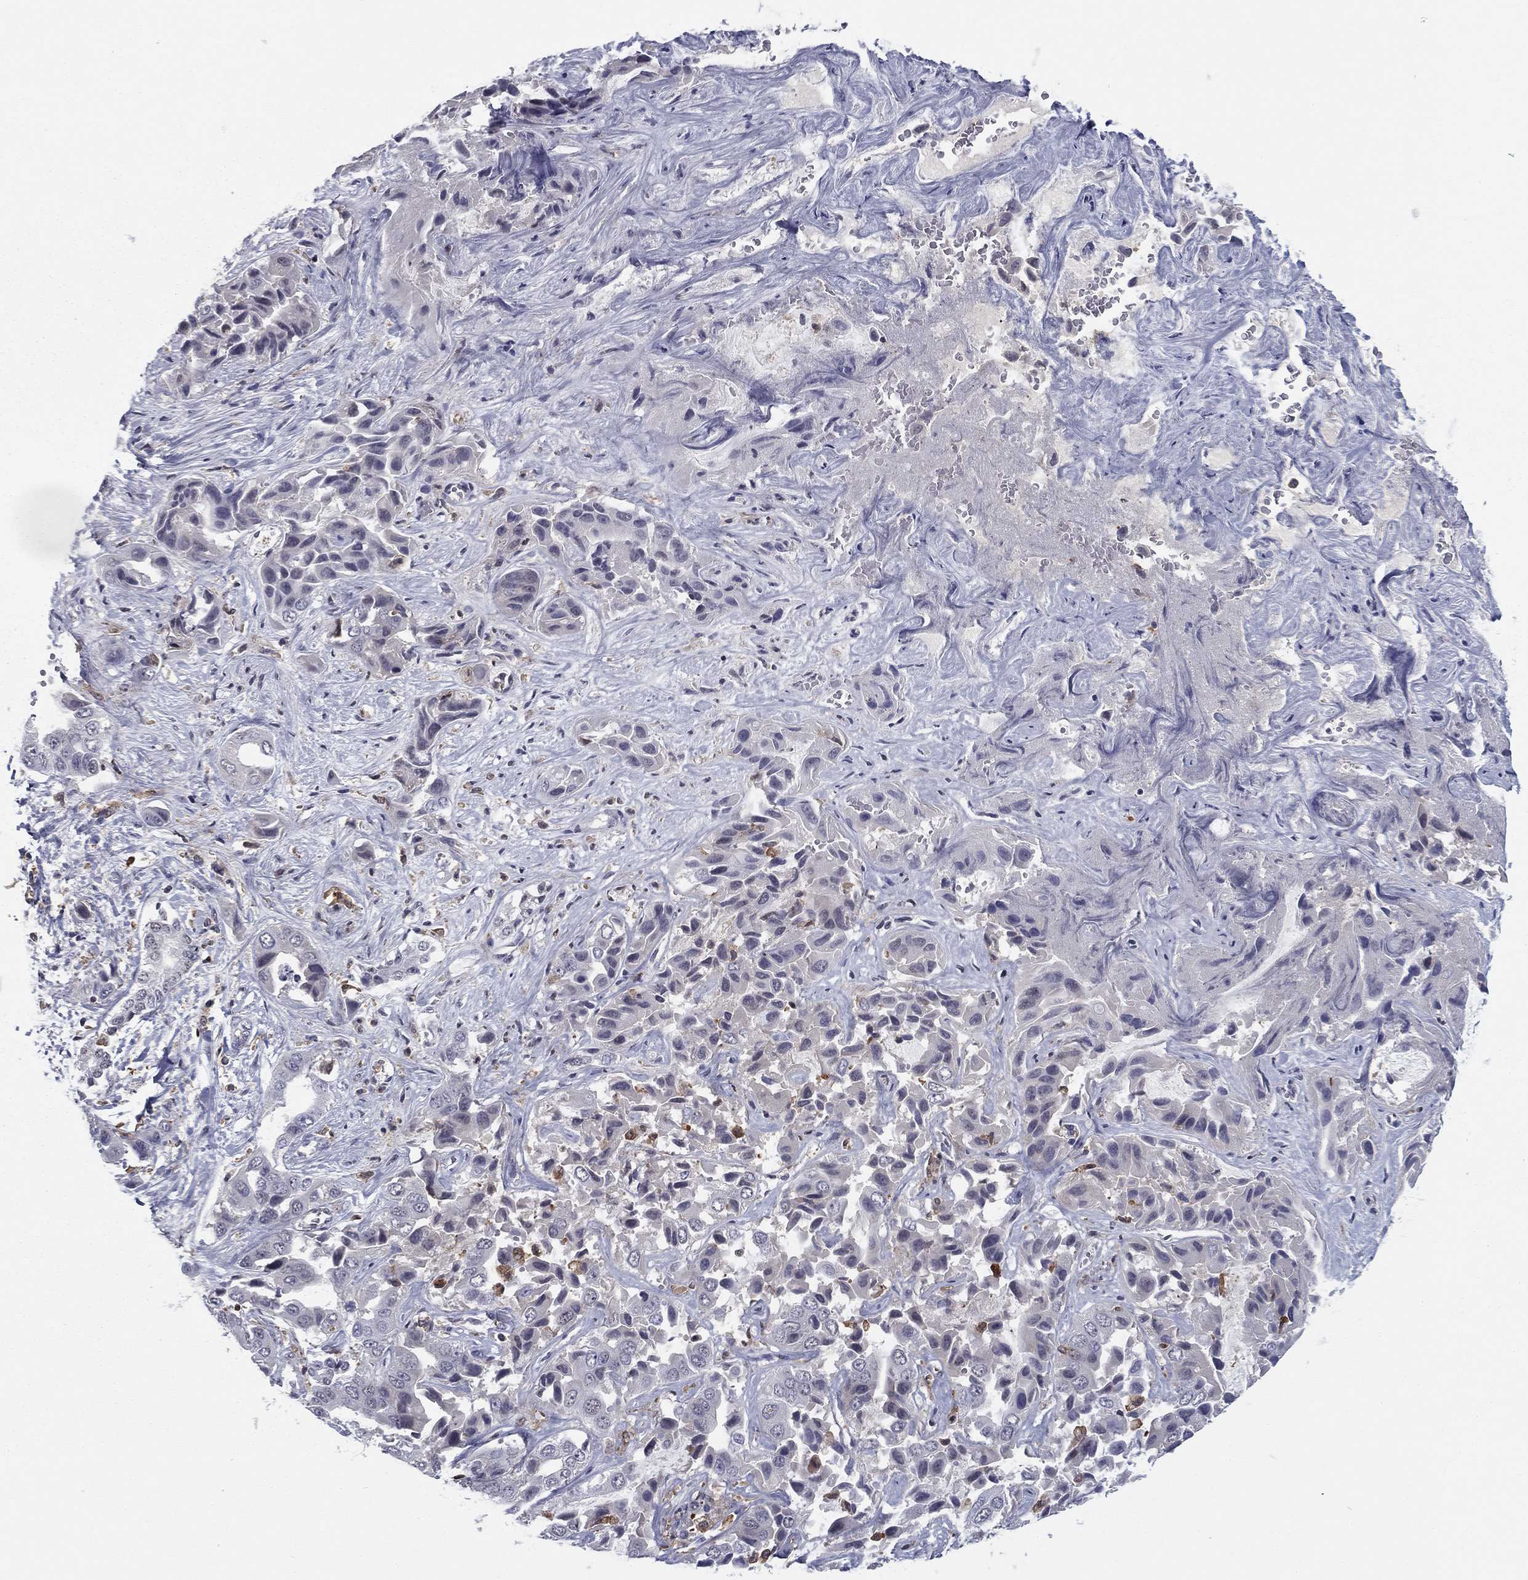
{"staining": {"intensity": "negative", "quantity": "none", "location": "none"}, "tissue": "liver cancer", "cell_type": "Tumor cells", "image_type": "cancer", "snomed": [{"axis": "morphology", "description": "Cholangiocarcinoma"}, {"axis": "topography", "description": "Liver"}], "caption": "A micrograph of human liver cholangiocarcinoma is negative for staining in tumor cells.", "gene": "PLCB2", "patient": {"sex": "female", "age": 52}}